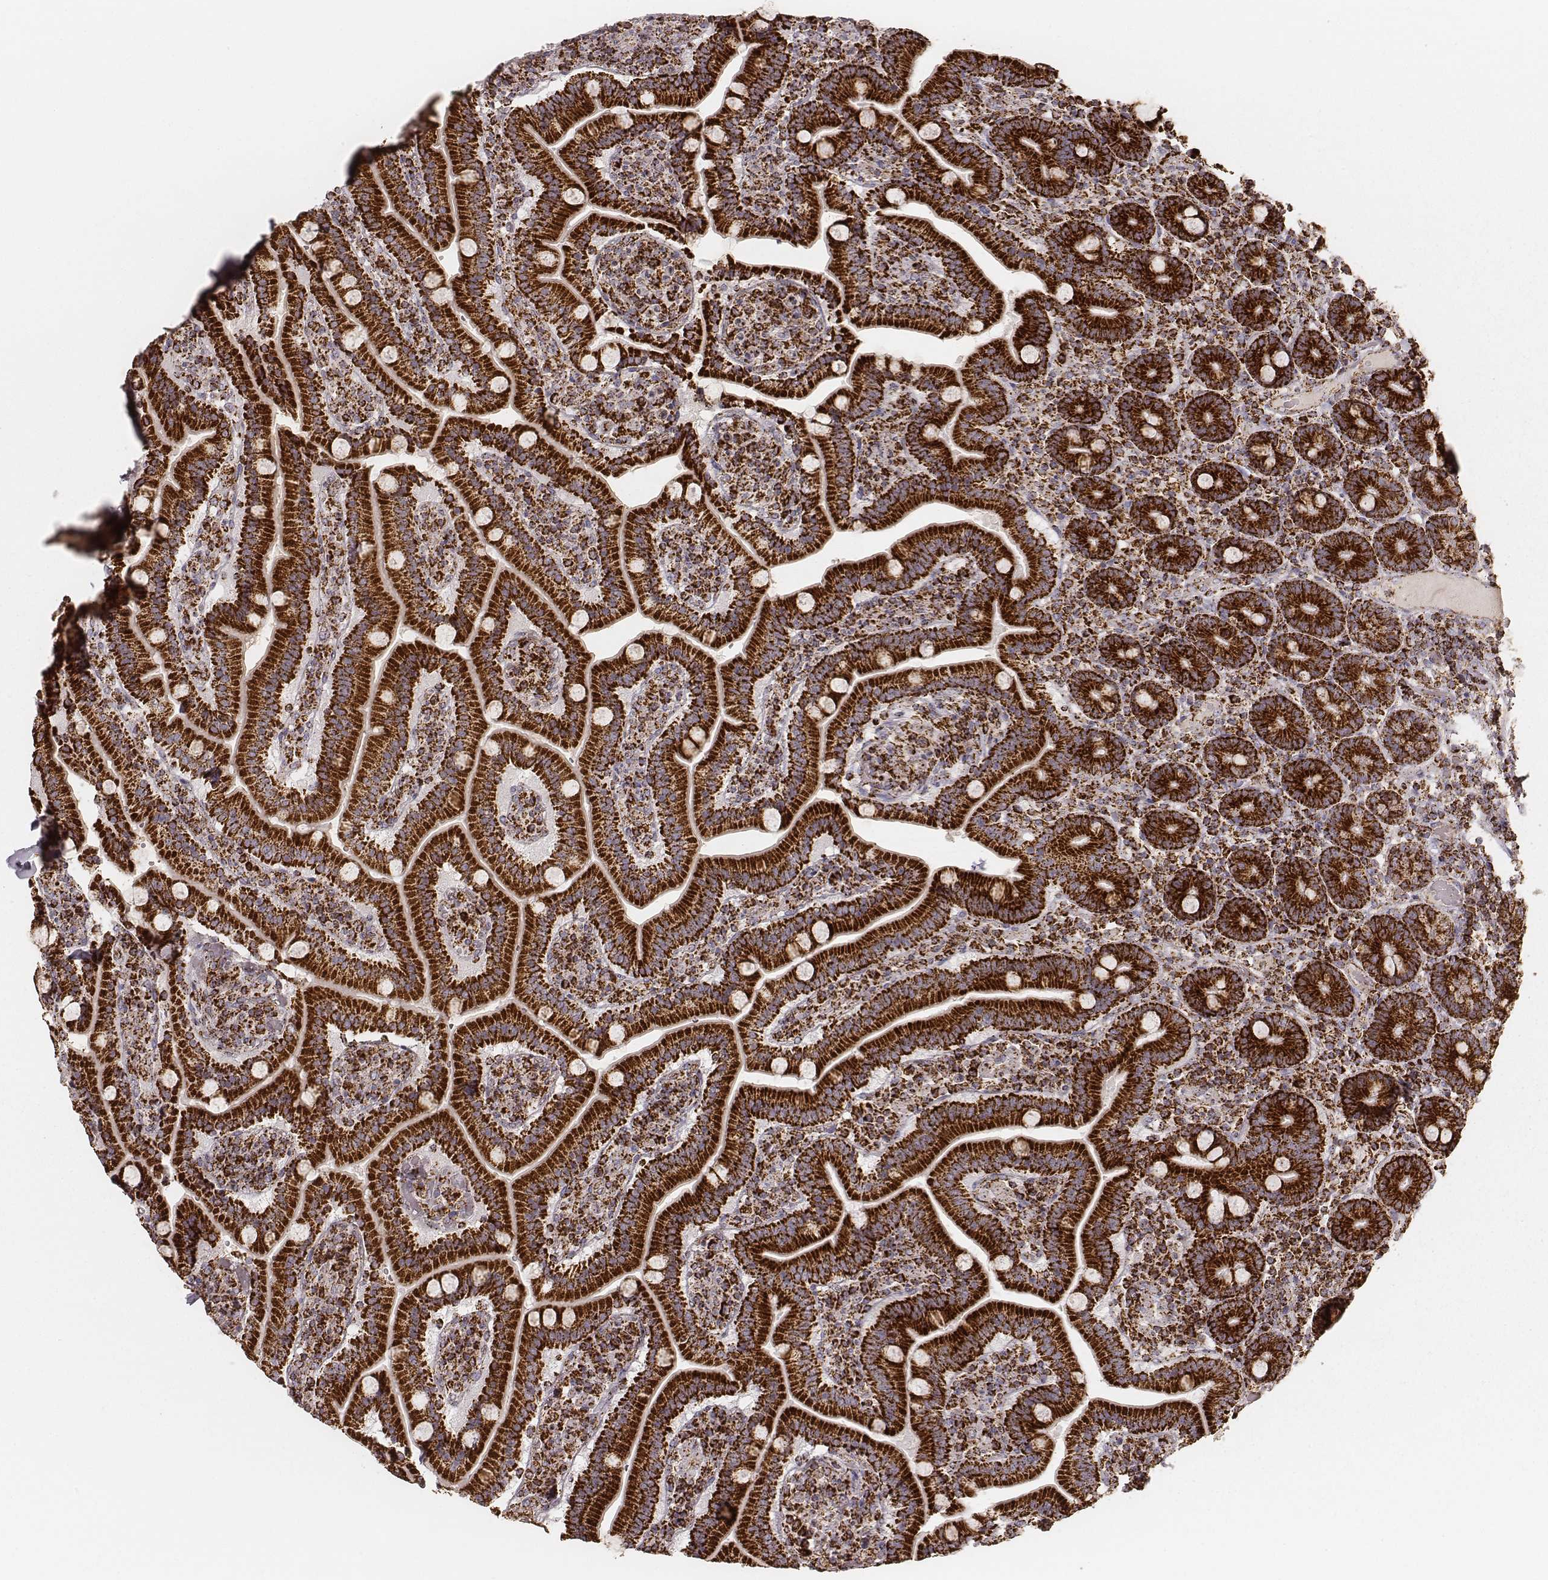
{"staining": {"intensity": "strong", "quantity": ">75%", "location": "cytoplasmic/membranous"}, "tissue": "duodenum", "cell_type": "Glandular cells", "image_type": "normal", "snomed": [{"axis": "morphology", "description": "Normal tissue, NOS"}, {"axis": "topography", "description": "Duodenum"}], "caption": "Protein staining displays strong cytoplasmic/membranous expression in approximately >75% of glandular cells in normal duodenum.", "gene": "CS", "patient": {"sex": "female", "age": 62}}